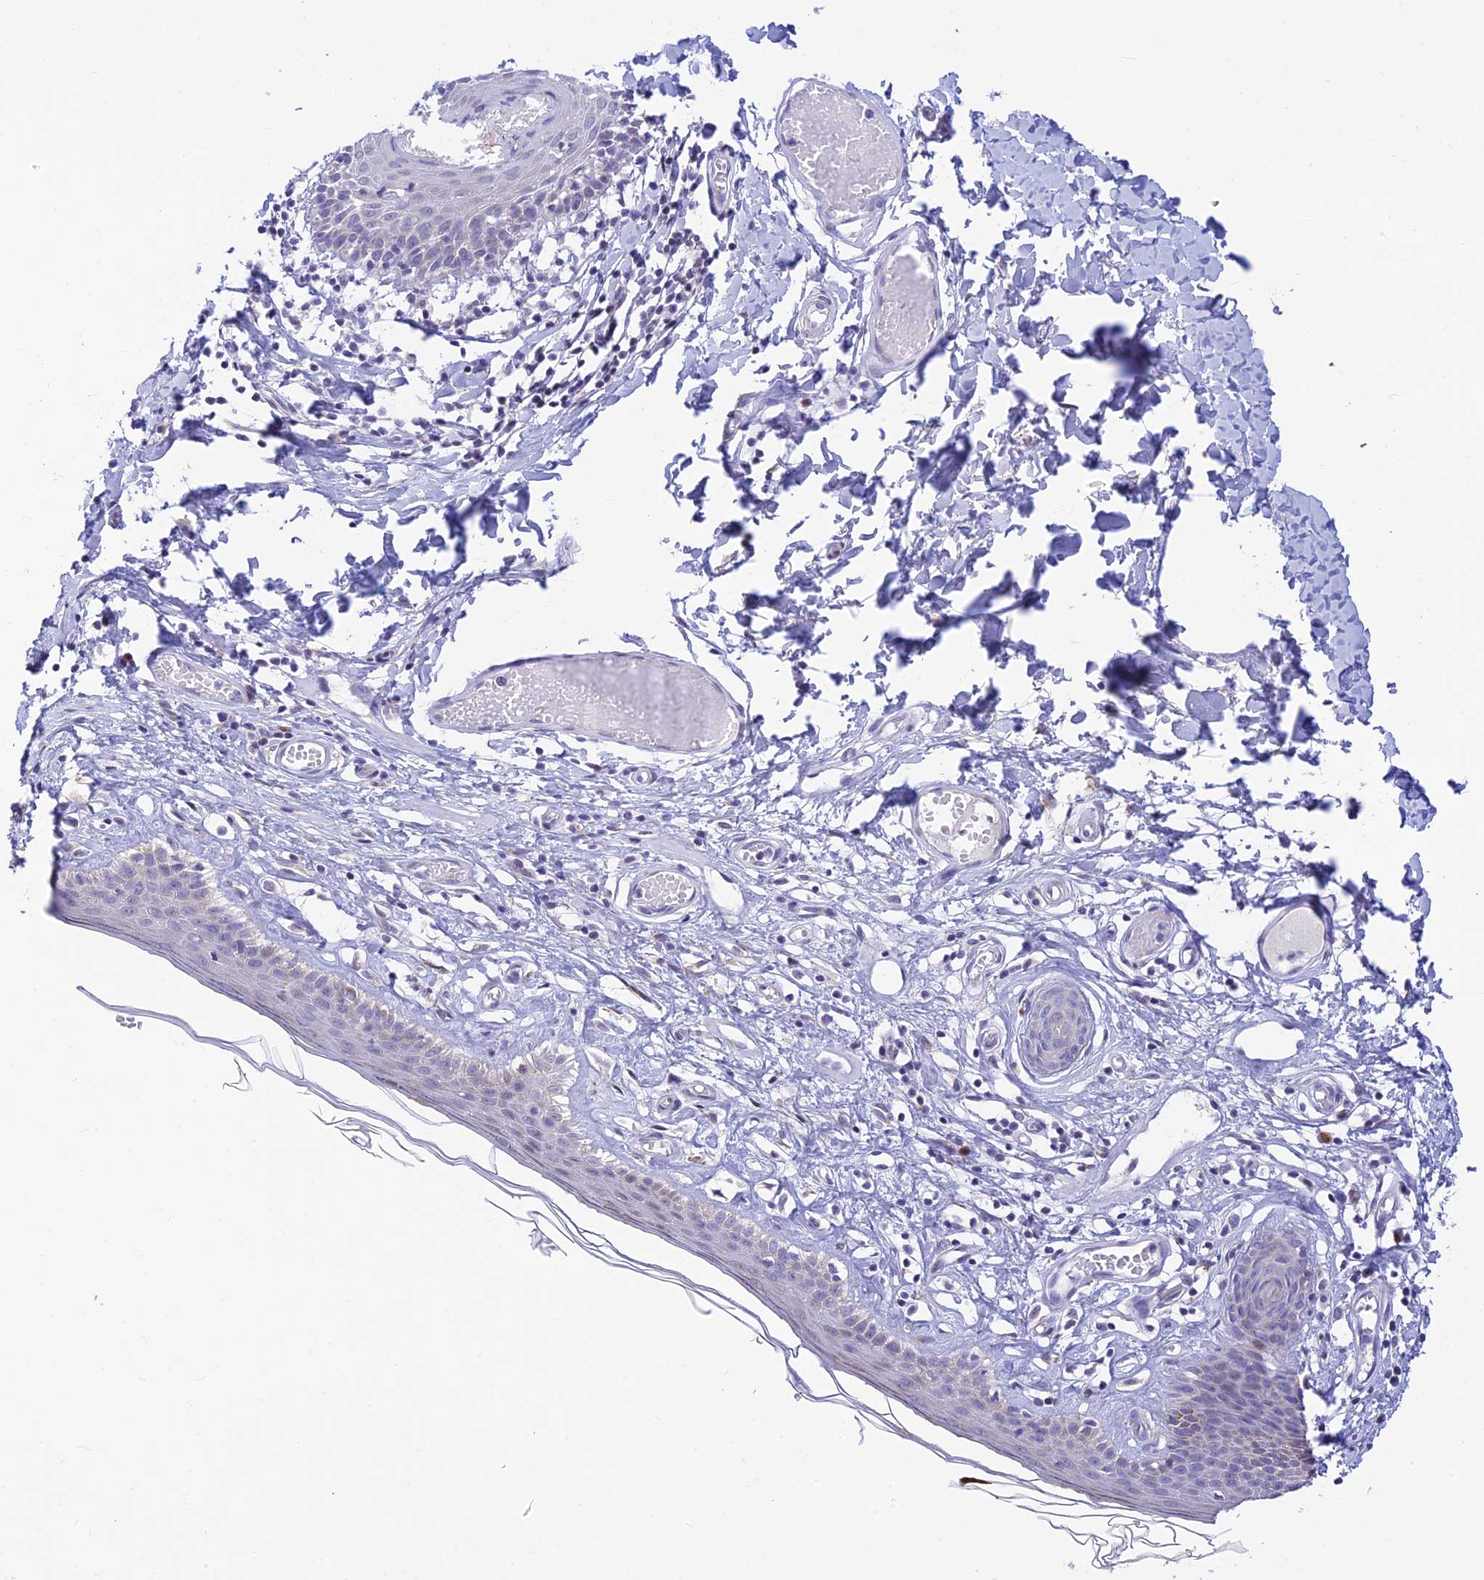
{"staining": {"intensity": "negative", "quantity": "none", "location": "none"}, "tissue": "skin", "cell_type": "Epidermal cells", "image_type": "normal", "snomed": [{"axis": "morphology", "description": "Normal tissue, NOS"}, {"axis": "topography", "description": "Adipose tissue"}, {"axis": "topography", "description": "Vascular tissue"}, {"axis": "topography", "description": "Vulva"}, {"axis": "topography", "description": "Peripheral nerve tissue"}], "caption": "A high-resolution image shows immunohistochemistry staining of normal skin, which shows no significant staining in epidermal cells. (DAB (3,3'-diaminobenzidine) immunohistochemistry with hematoxylin counter stain).", "gene": "INKA1", "patient": {"sex": "female", "age": 86}}